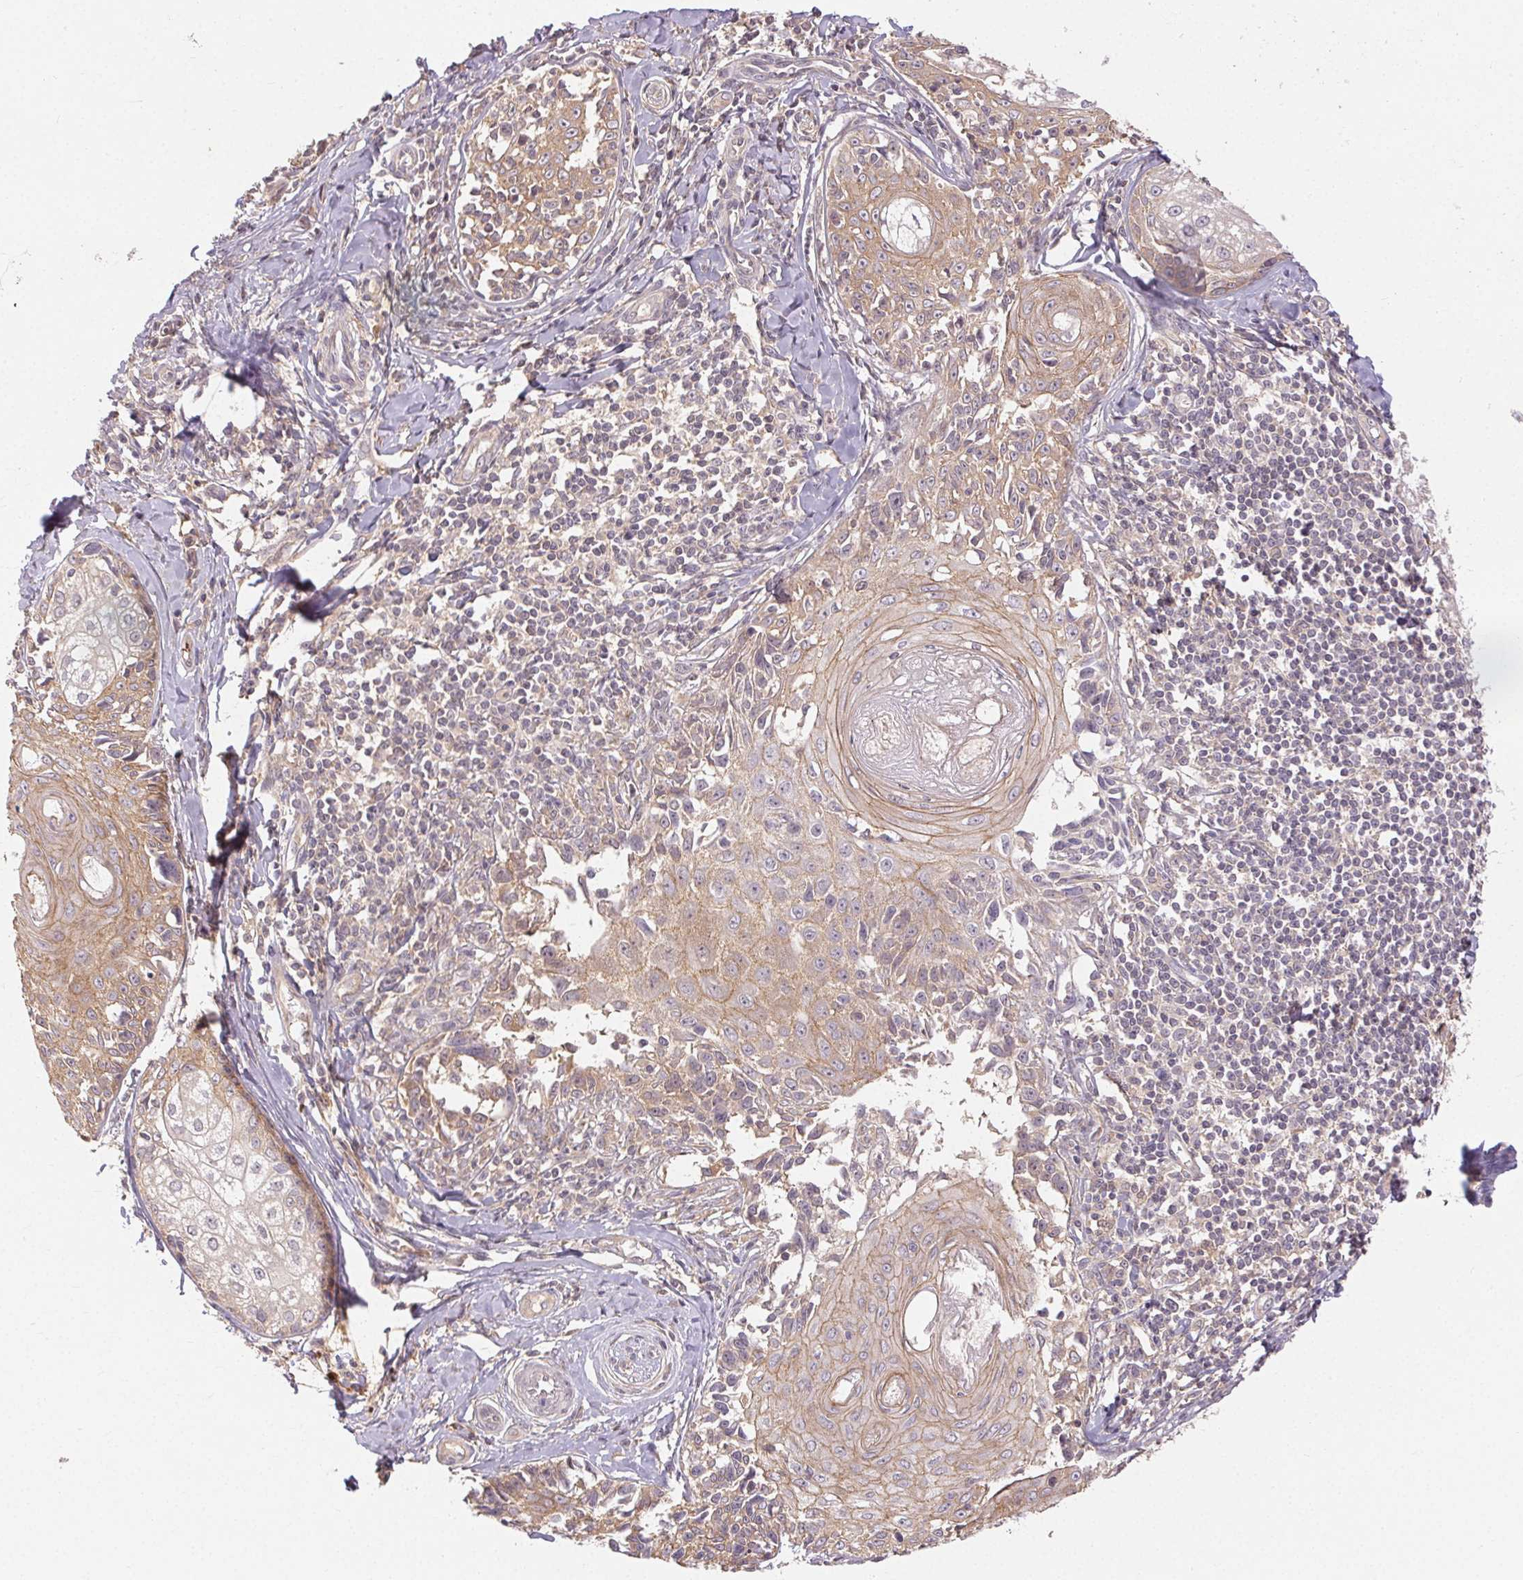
{"staining": {"intensity": "weak", "quantity": "25%-75%", "location": "cytoplasmic/membranous"}, "tissue": "melanoma", "cell_type": "Tumor cells", "image_type": "cancer", "snomed": [{"axis": "morphology", "description": "Malignant melanoma, NOS"}, {"axis": "topography", "description": "Skin"}], "caption": "Melanoma stained for a protein demonstrates weak cytoplasmic/membranous positivity in tumor cells.", "gene": "MAPKAPK2", "patient": {"sex": "female", "age": 86}}